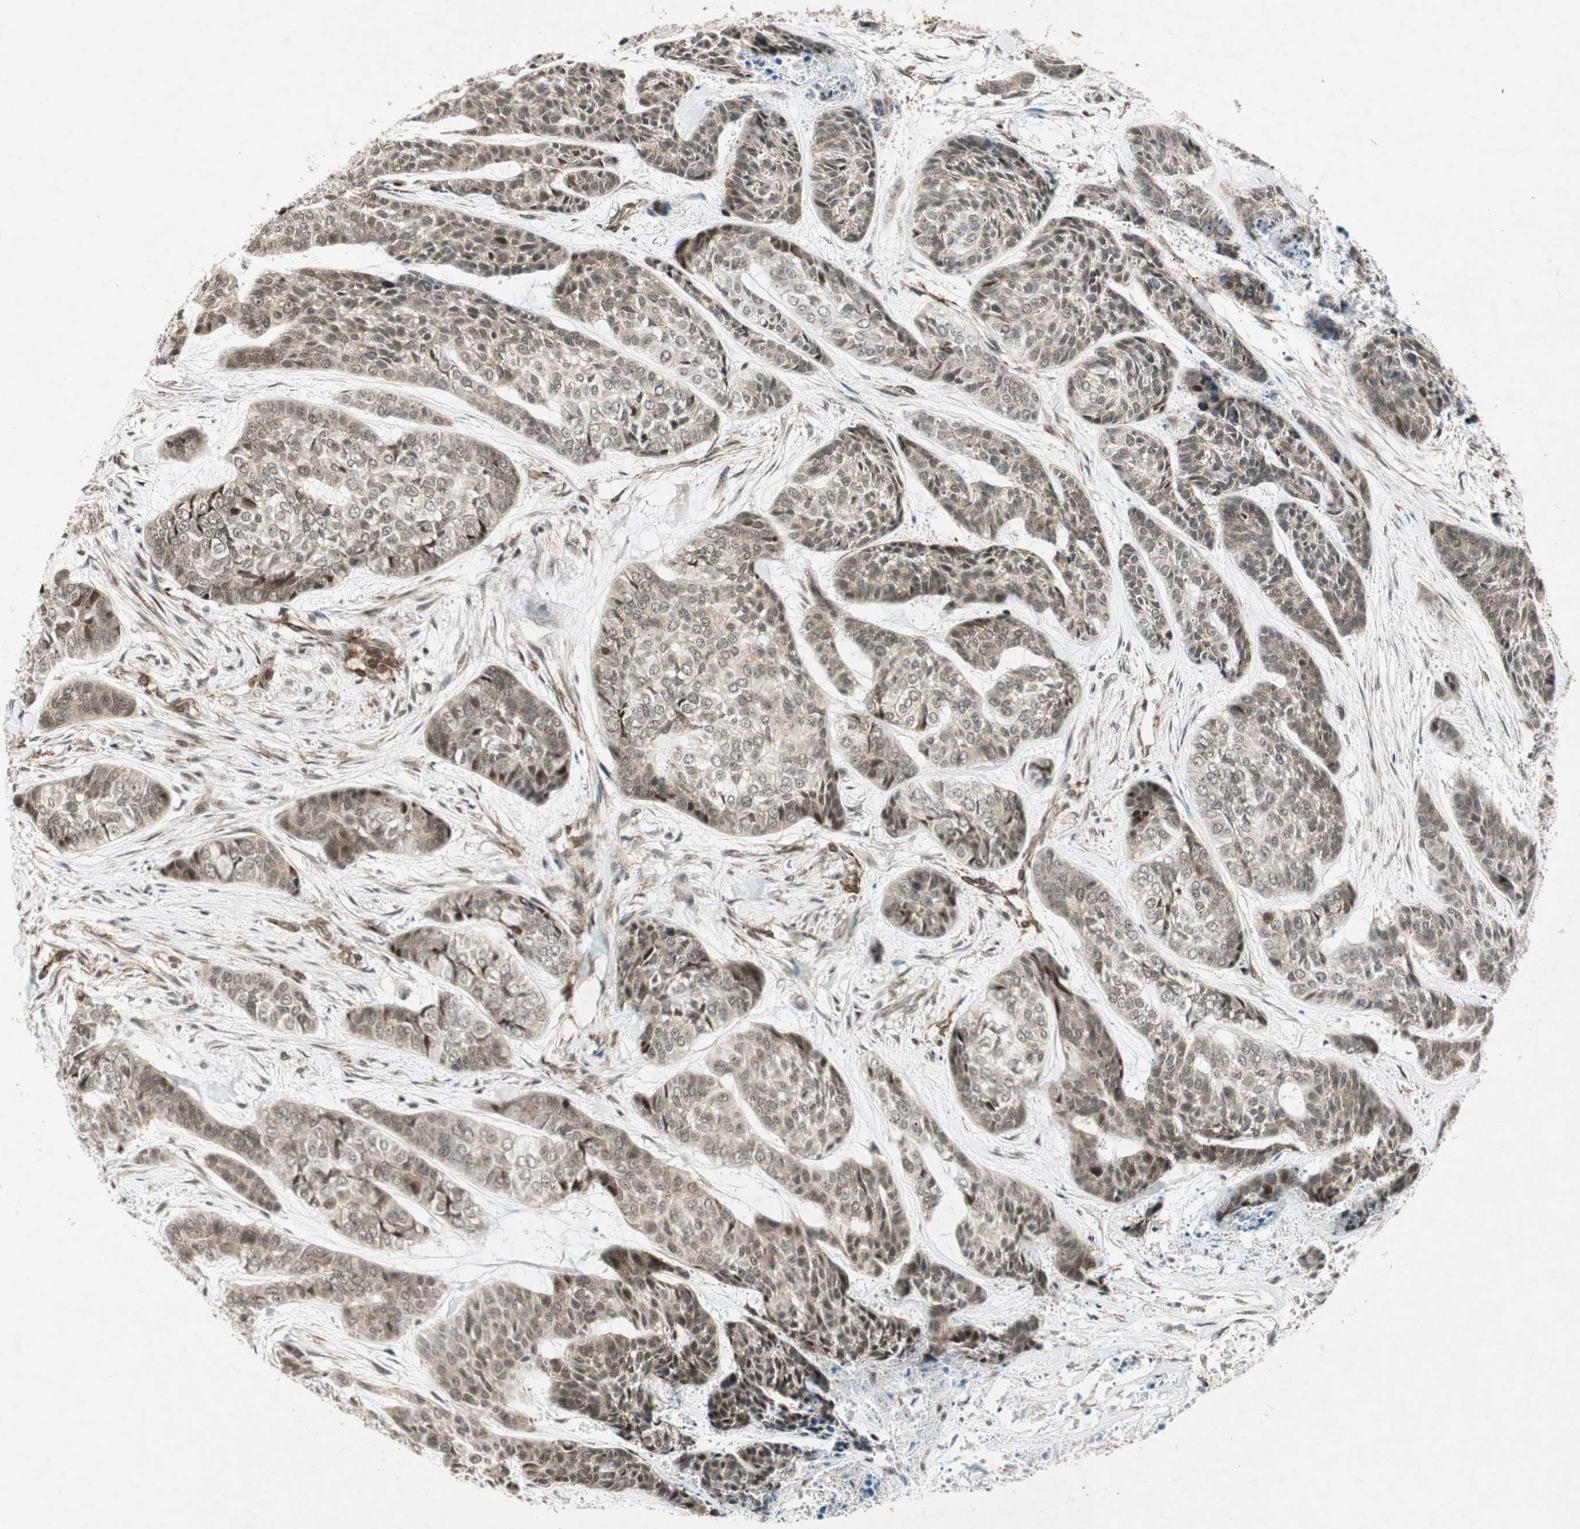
{"staining": {"intensity": "moderate", "quantity": ">75%", "location": "nuclear"}, "tissue": "skin cancer", "cell_type": "Tumor cells", "image_type": "cancer", "snomed": [{"axis": "morphology", "description": "Basal cell carcinoma"}, {"axis": "topography", "description": "Skin"}], "caption": "A high-resolution micrograph shows immunohistochemistry (IHC) staining of basal cell carcinoma (skin), which reveals moderate nuclear staining in approximately >75% of tumor cells.", "gene": "CDK19", "patient": {"sex": "female", "age": 64}}